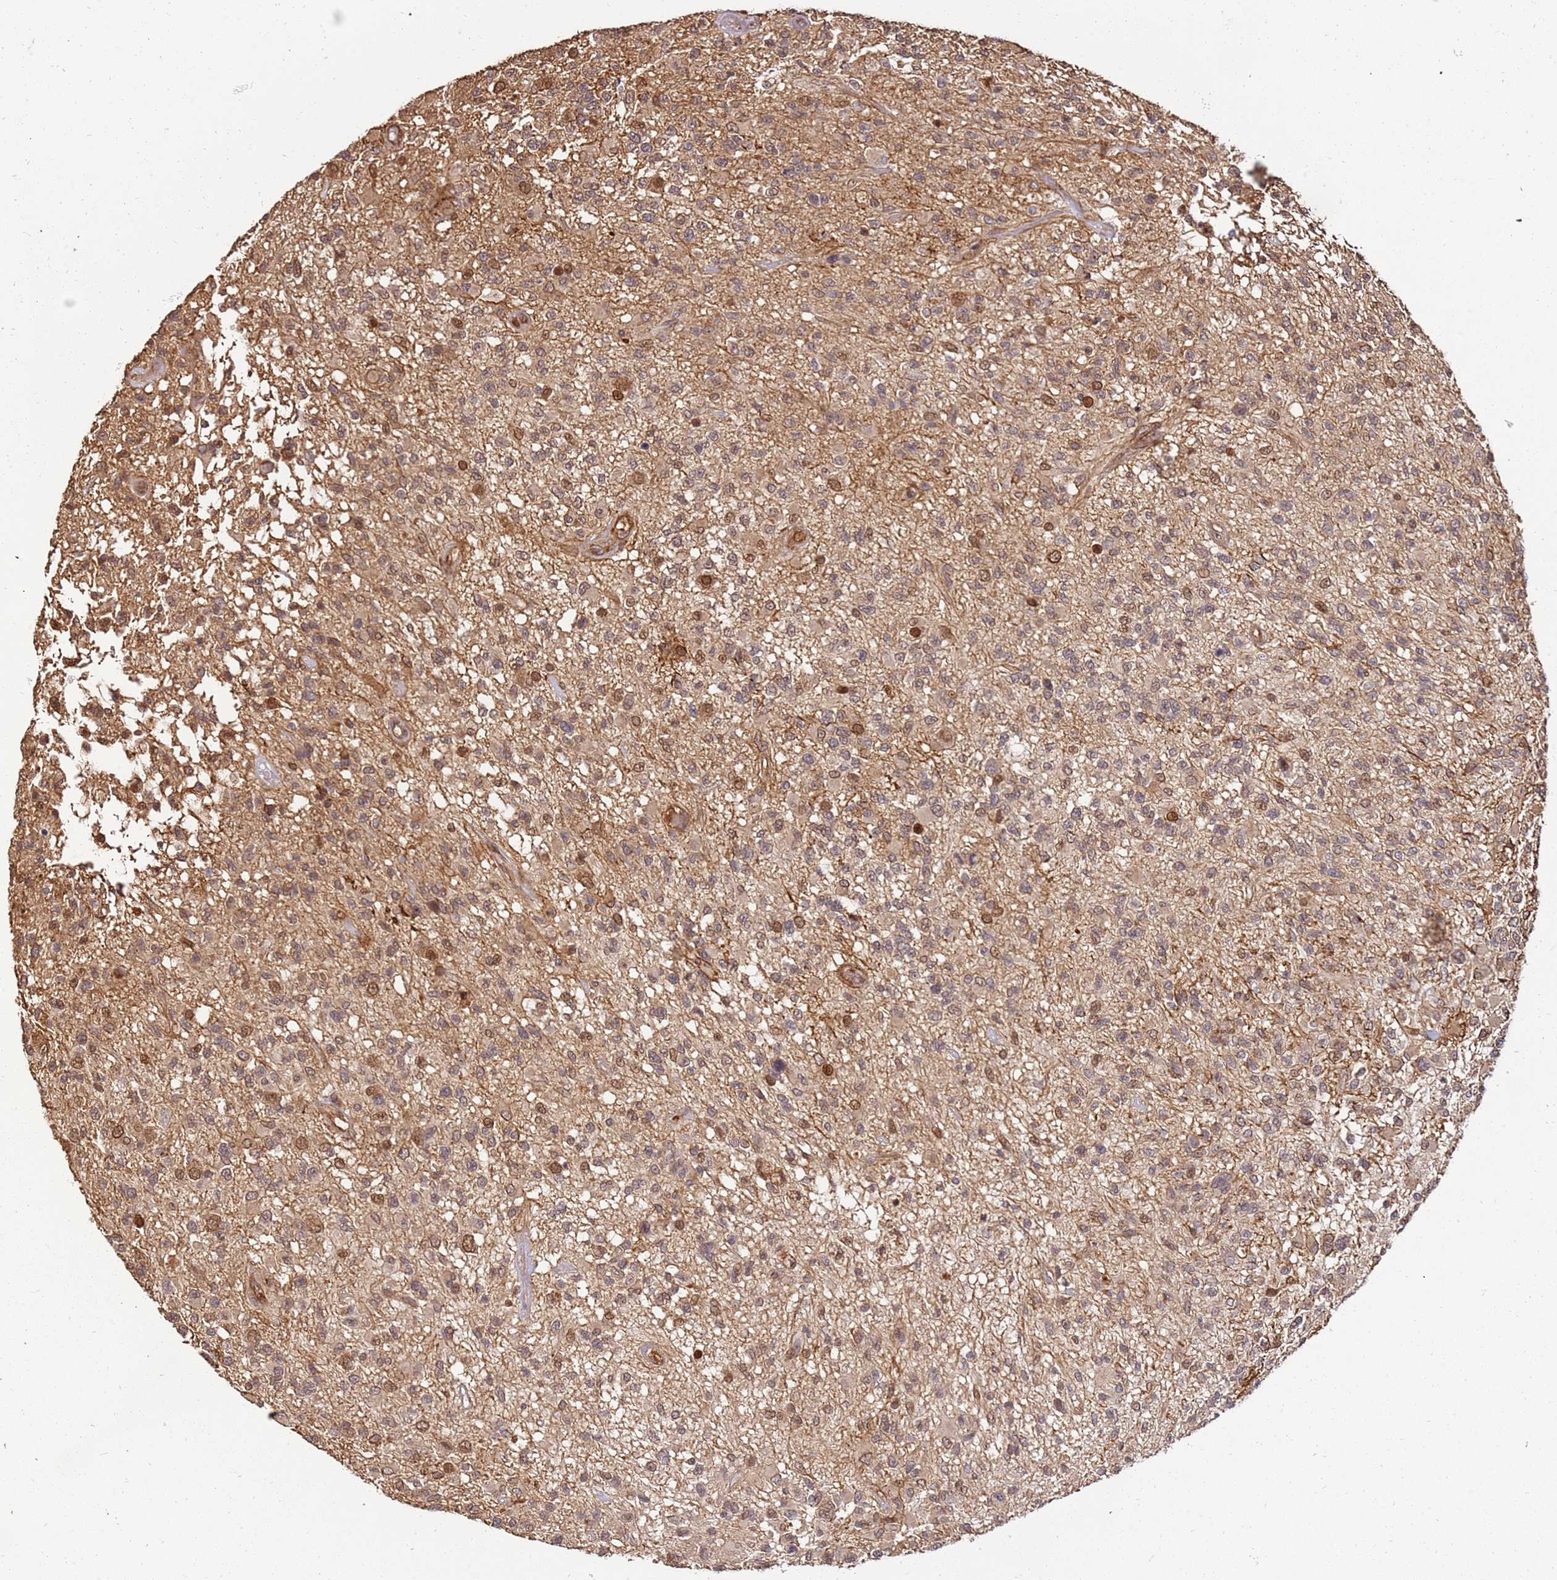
{"staining": {"intensity": "moderate", "quantity": "<25%", "location": "nuclear"}, "tissue": "glioma", "cell_type": "Tumor cells", "image_type": "cancer", "snomed": [{"axis": "morphology", "description": "Glioma, malignant, High grade"}, {"axis": "morphology", "description": "Glioblastoma, NOS"}, {"axis": "topography", "description": "Brain"}], "caption": "Glioblastoma stained with DAB (3,3'-diaminobenzidine) IHC reveals low levels of moderate nuclear positivity in approximately <25% of tumor cells.", "gene": "ST18", "patient": {"sex": "male", "age": 60}}